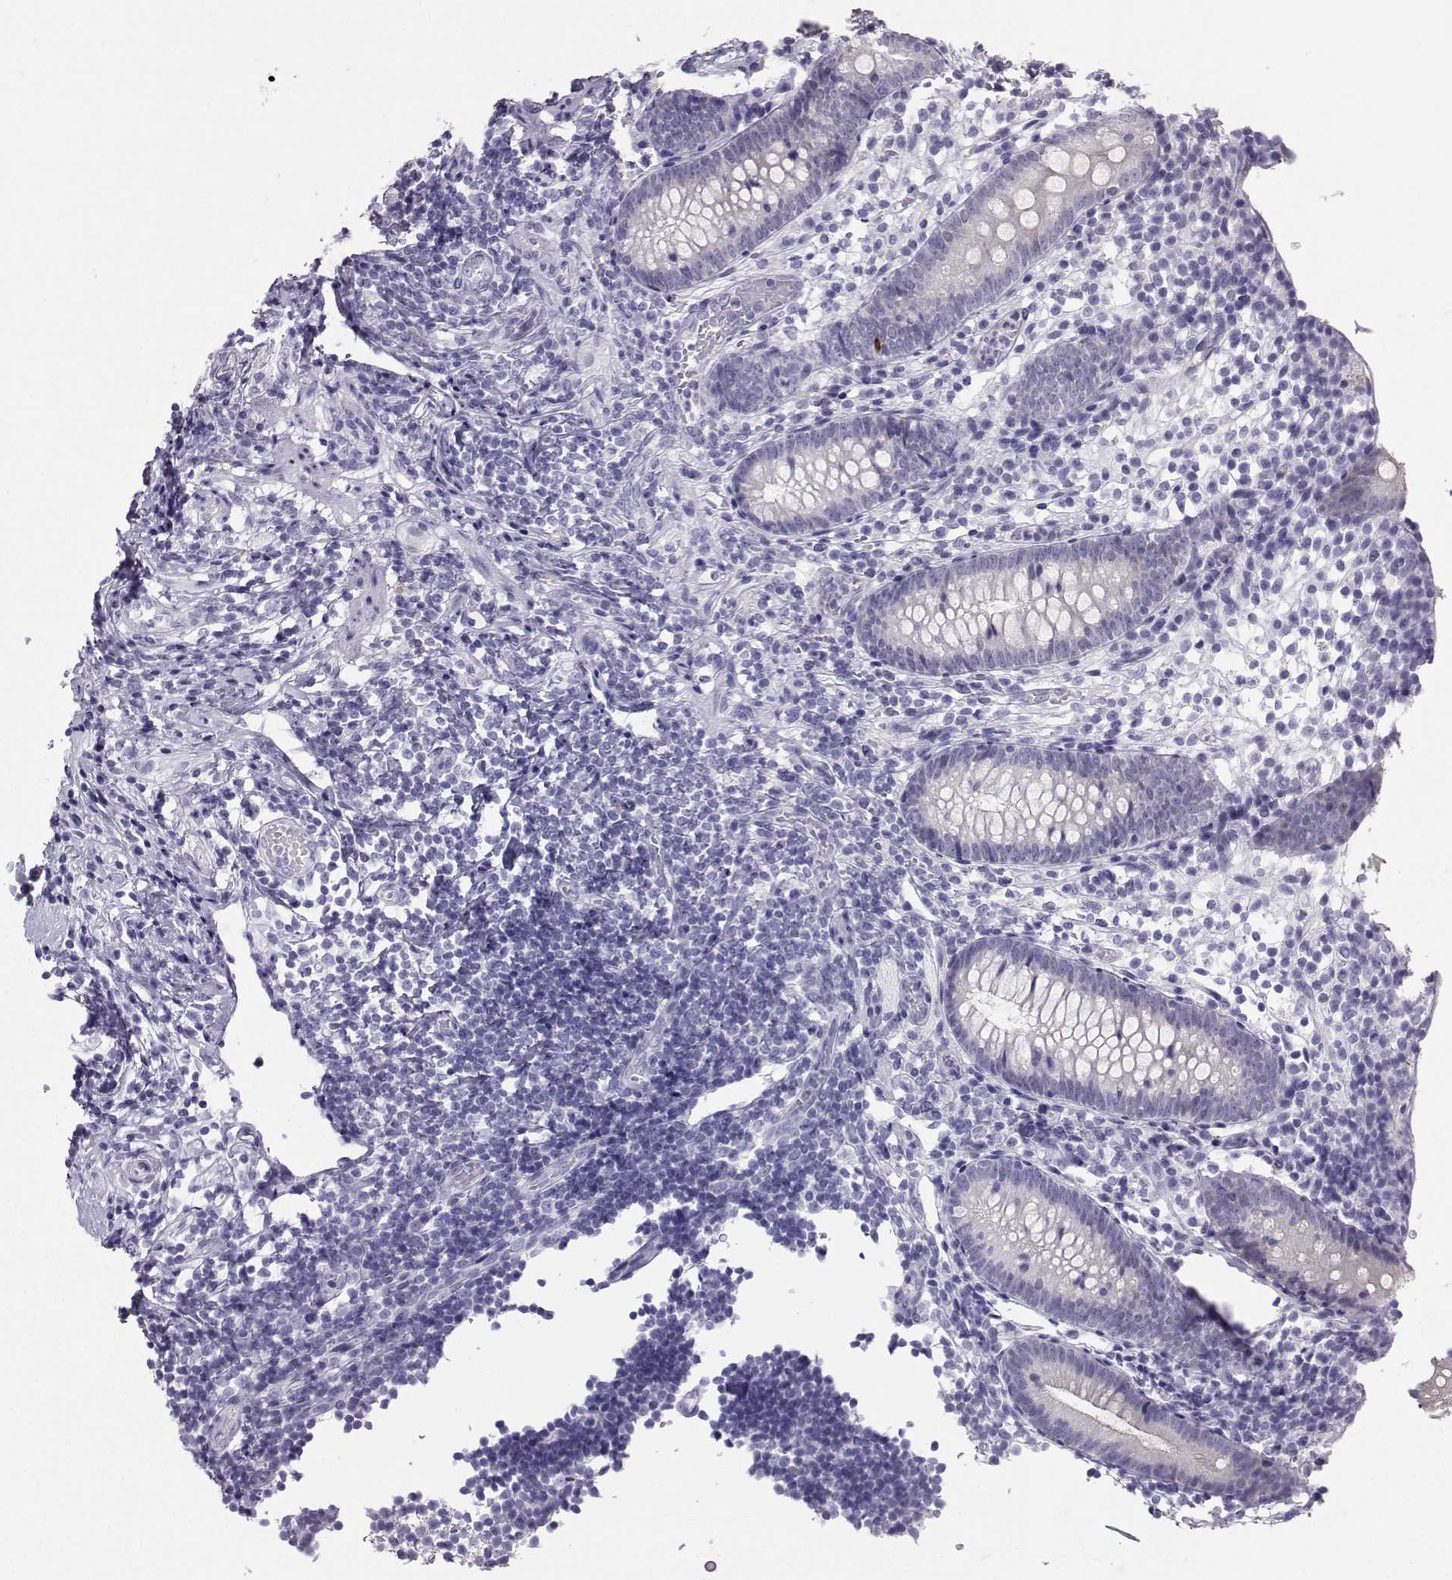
{"staining": {"intensity": "negative", "quantity": "none", "location": "none"}, "tissue": "appendix", "cell_type": "Glandular cells", "image_type": "normal", "snomed": [{"axis": "morphology", "description": "Normal tissue, NOS"}, {"axis": "topography", "description": "Appendix"}], "caption": "Protein analysis of benign appendix demonstrates no significant staining in glandular cells. The staining was performed using DAB to visualize the protein expression in brown, while the nuclei were stained in blue with hematoxylin (Magnification: 20x).", "gene": "IQCD", "patient": {"sex": "female", "age": 40}}